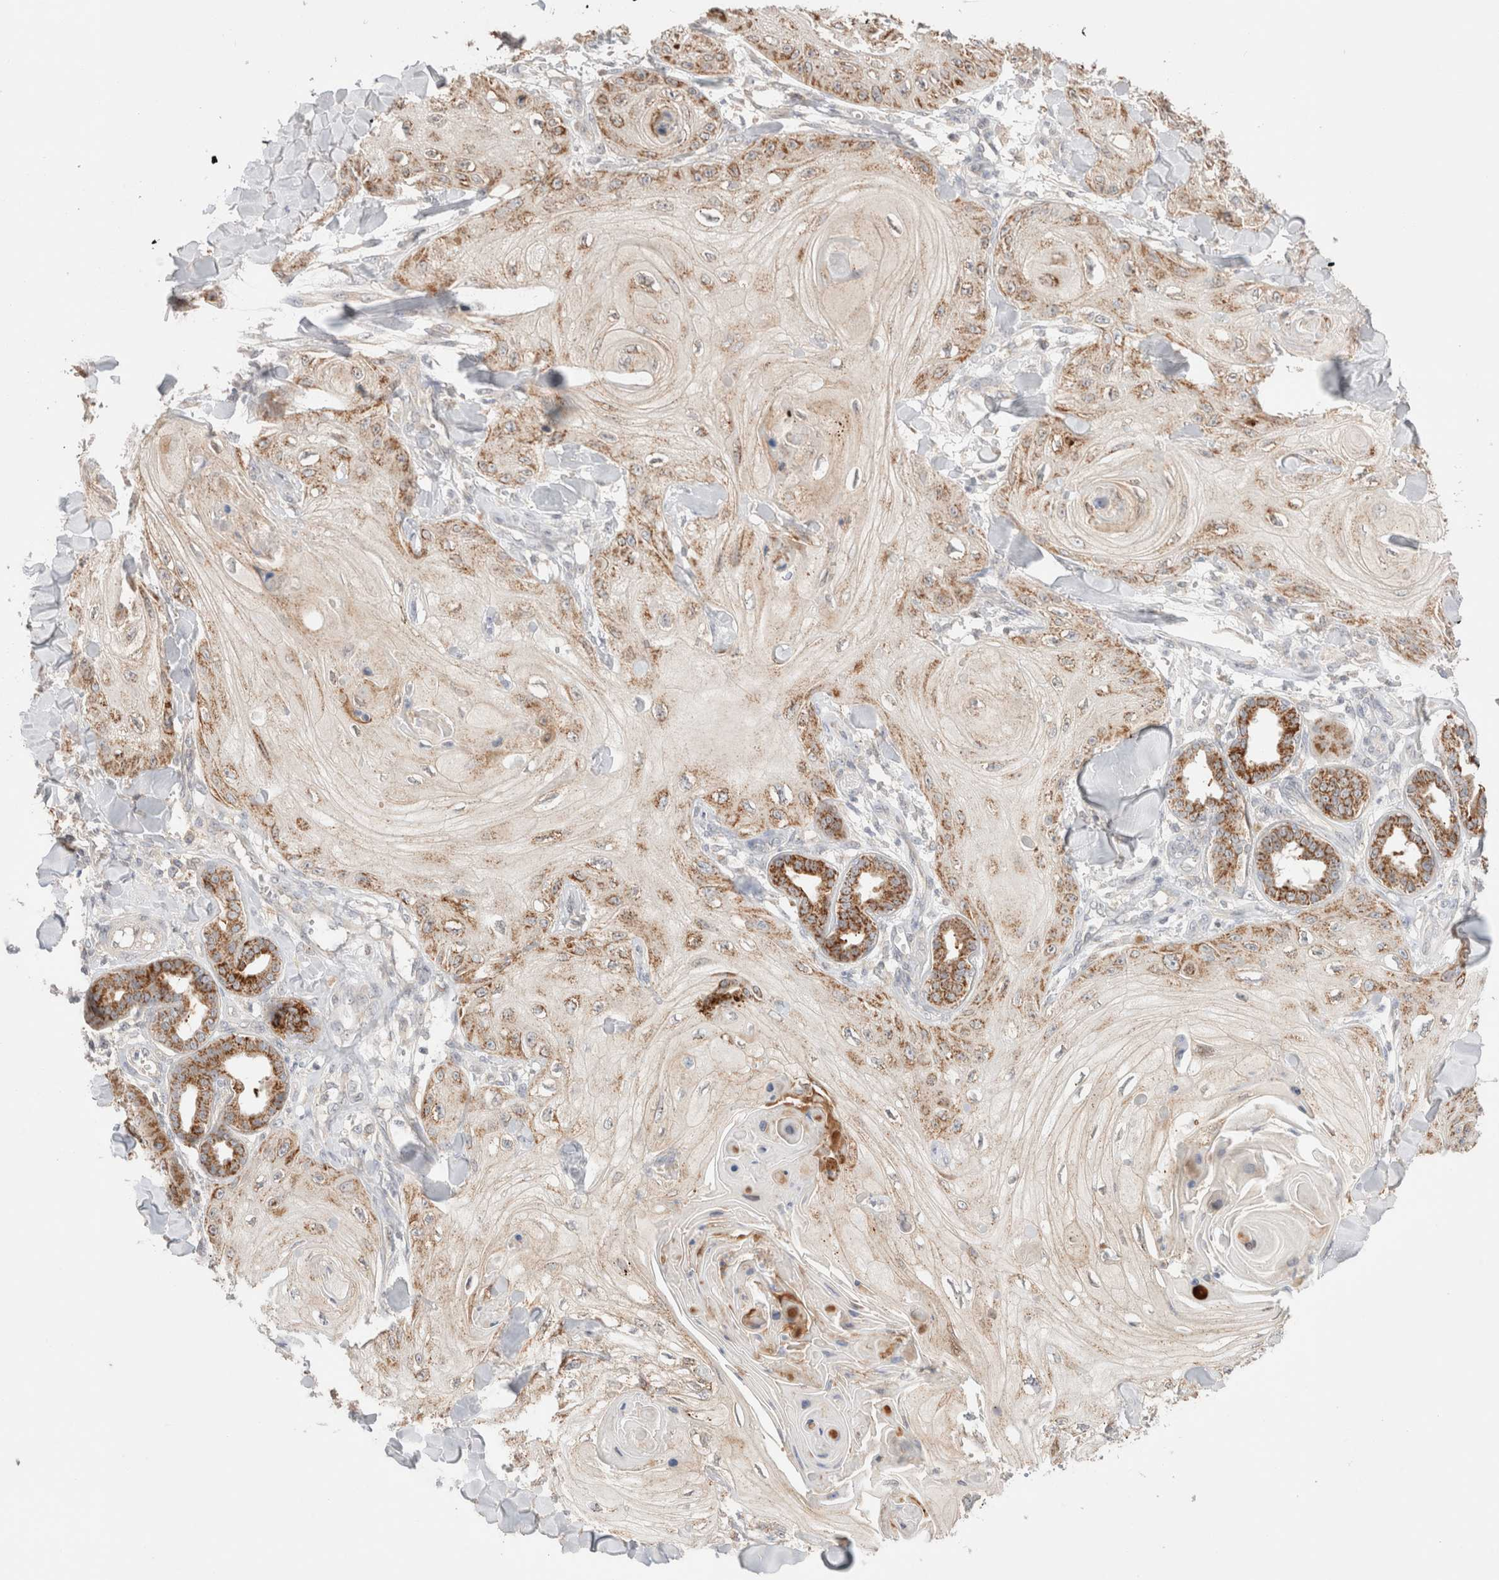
{"staining": {"intensity": "moderate", "quantity": ">75%", "location": "cytoplasmic/membranous"}, "tissue": "skin cancer", "cell_type": "Tumor cells", "image_type": "cancer", "snomed": [{"axis": "morphology", "description": "Squamous cell carcinoma, NOS"}, {"axis": "topography", "description": "Skin"}], "caption": "Tumor cells exhibit medium levels of moderate cytoplasmic/membranous positivity in approximately >75% of cells in human skin cancer. The staining is performed using DAB (3,3'-diaminobenzidine) brown chromogen to label protein expression. The nuclei are counter-stained blue using hematoxylin.", "gene": "TRIM41", "patient": {"sex": "male", "age": 74}}